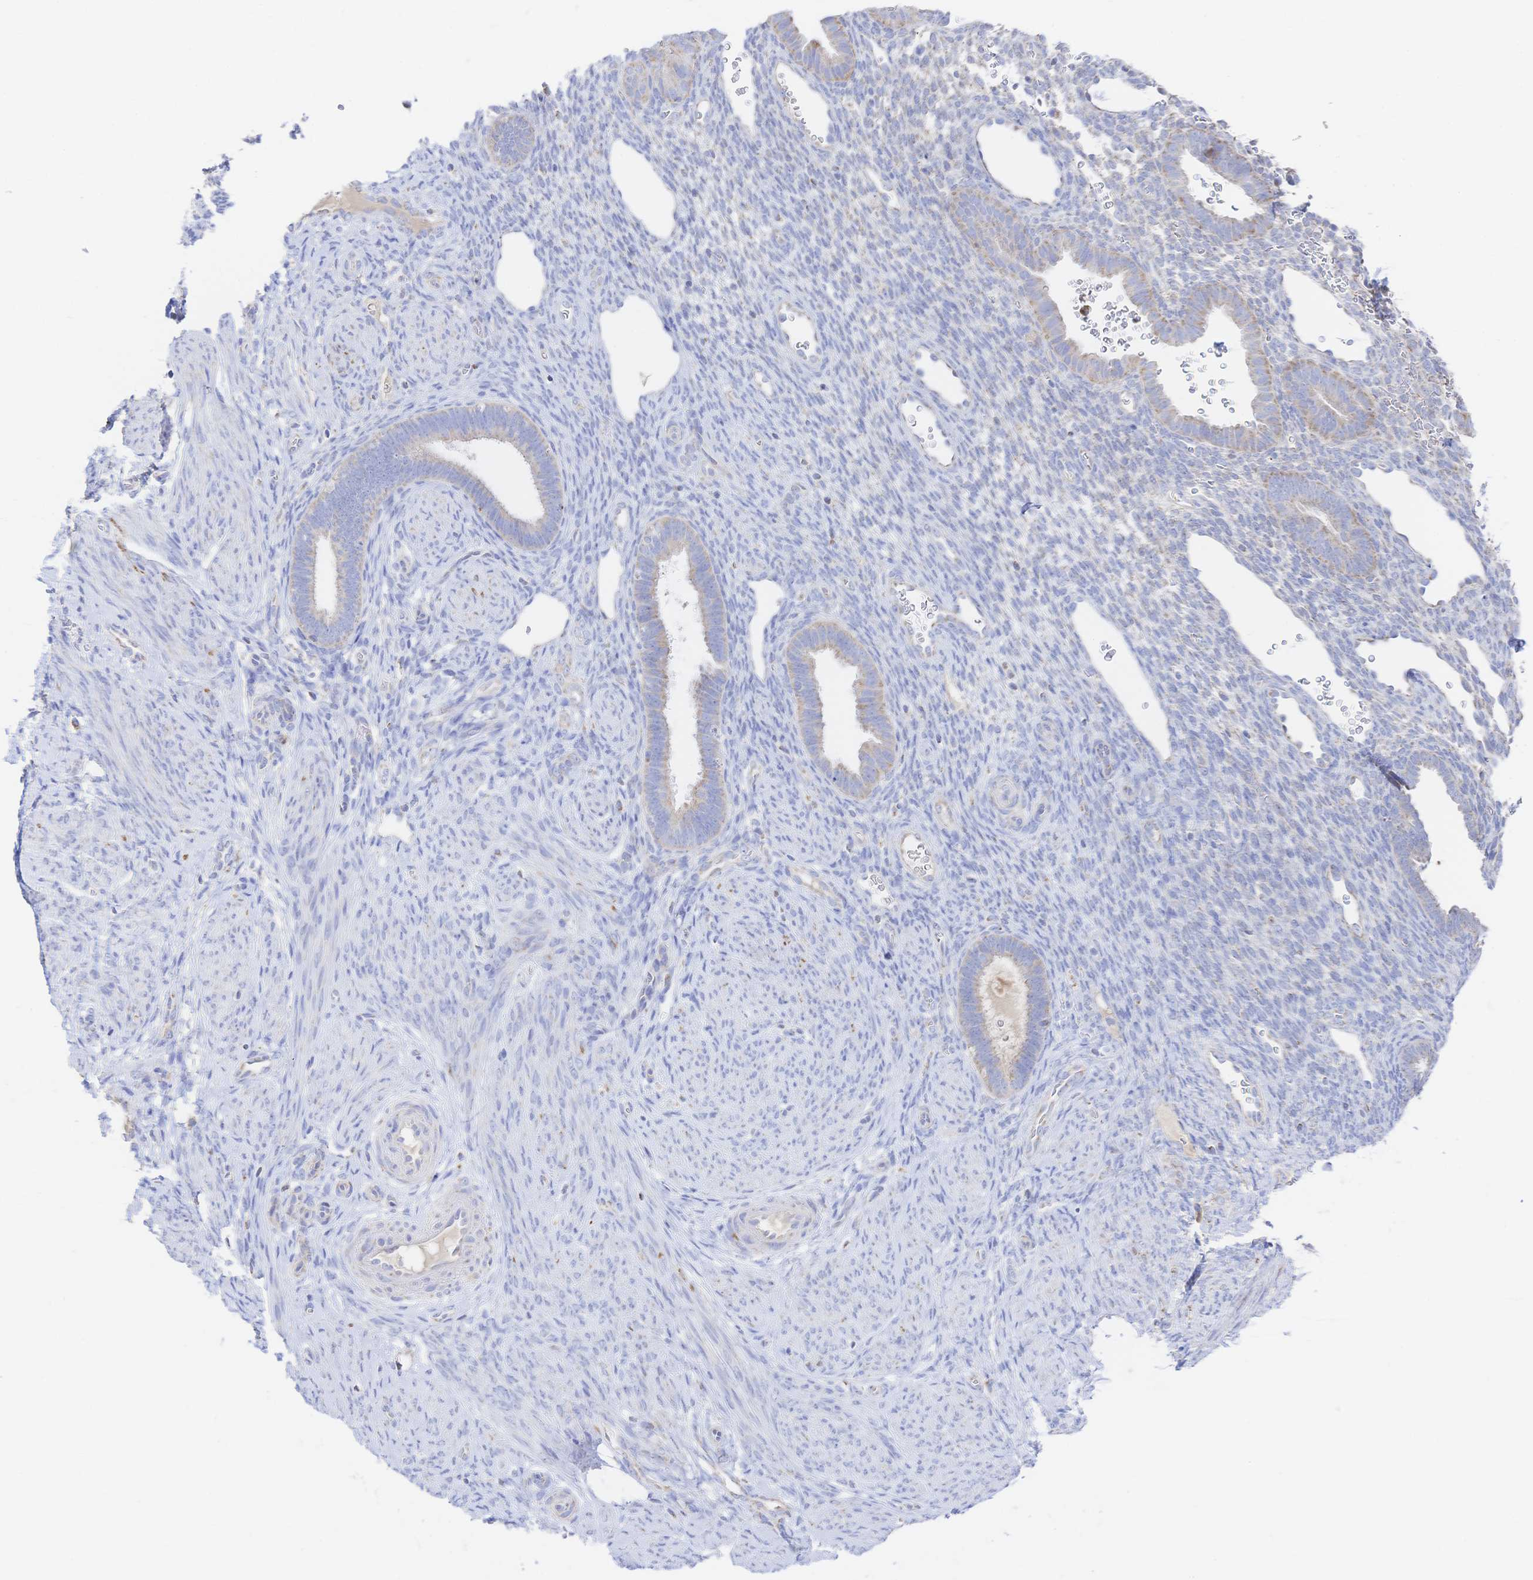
{"staining": {"intensity": "negative", "quantity": "none", "location": "none"}, "tissue": "endometrium", "cell_type": "Cells in endometrial stroma", "image_type": "normal", "snomed": [{"axis": "morphology", "description": "Normal tissue, NOS"}, {"axis": "topography", "description": "Endometrium"}], "caption": "This is an immunohistochemistry image of unremarkable human endometrium. There is no positivity in cells in endometrial stroma.", "gene": "SYNGR4", "patient": {"sex": "female", "age": 34}}